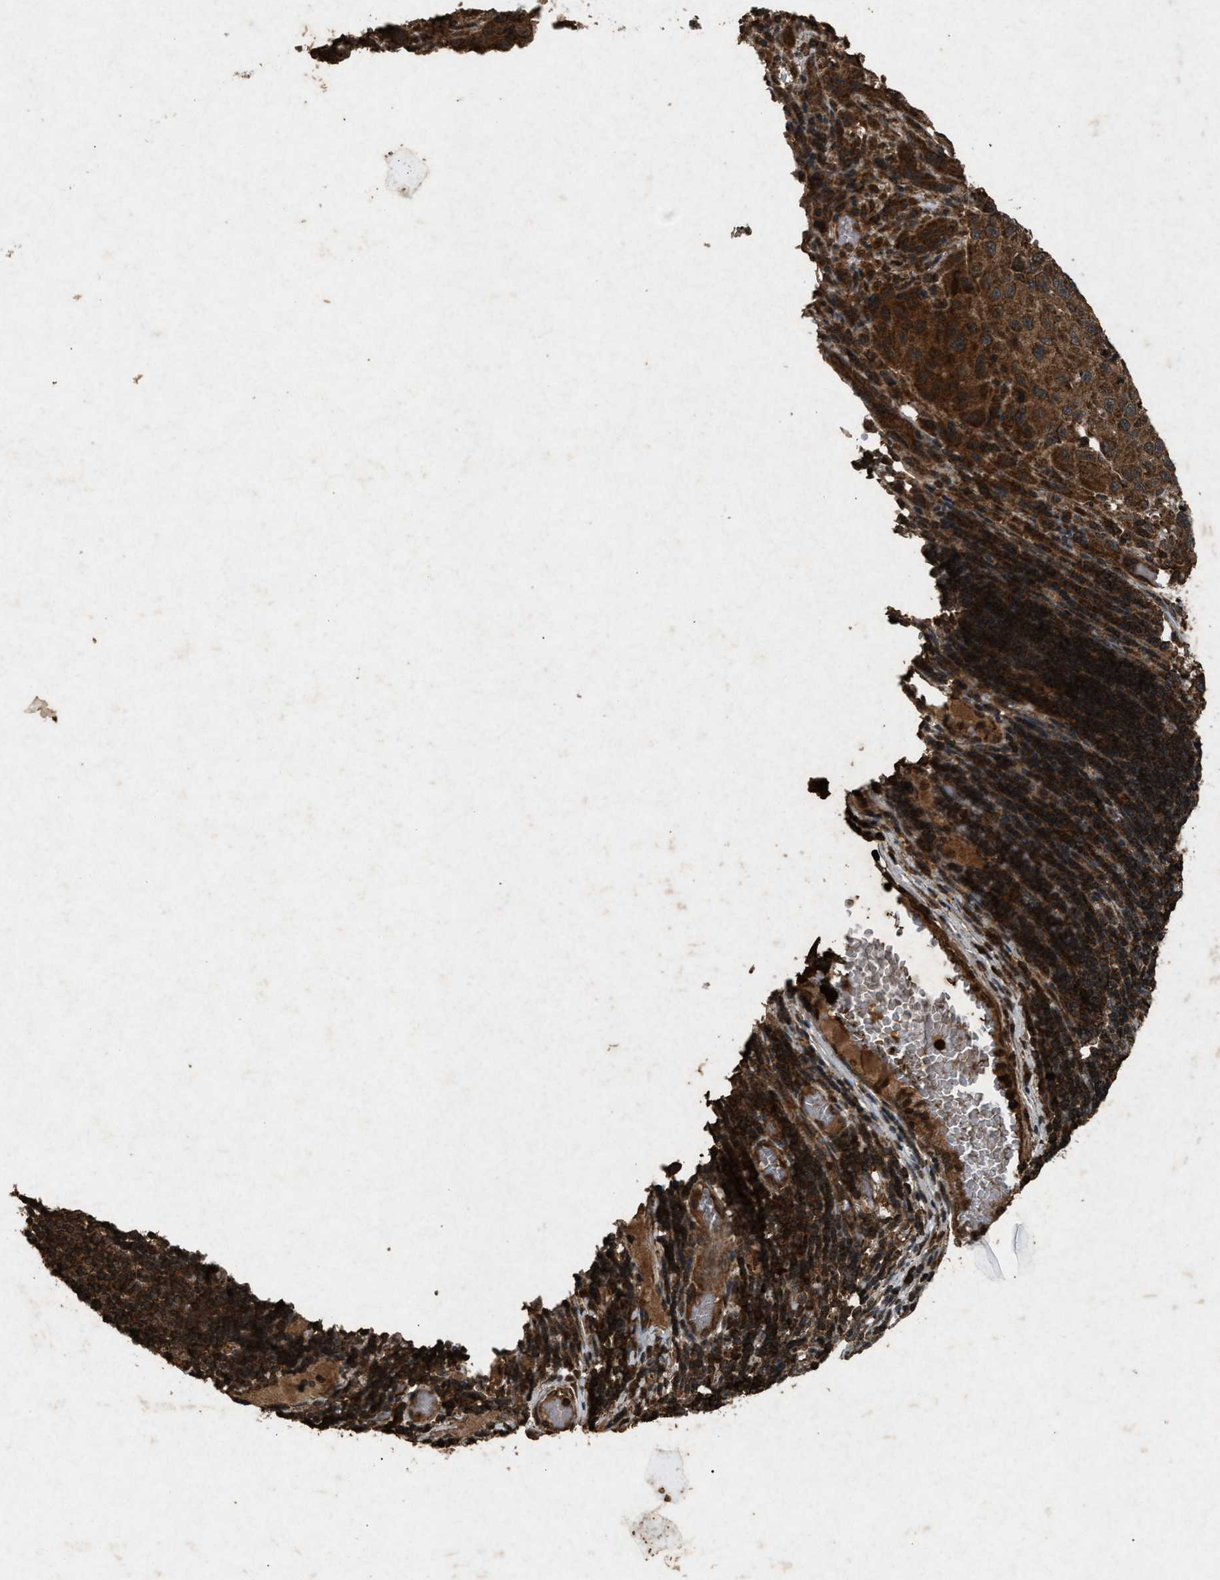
{"staining": {"intensity": "strong", "quantity": ">75%", "location": "cytoplasmic/membranous"}, "tissue": "melanoma", "cell_type": "Tumor cells", "image_type": "cancer", "snomed": [{"axis": "morphology", "description": "Malignant melanoma, Metastatic site"}, {"axis": "topography", "description": "Lymph node"}], "caption": "This micrograph shows immunohistochemistry staining of melanoma, with high strong cytoplasmic/membranous staining in approximately >75% of tumor cells.", "gene": "OAS1", "patient": {"sex": "male", "age": 61}}